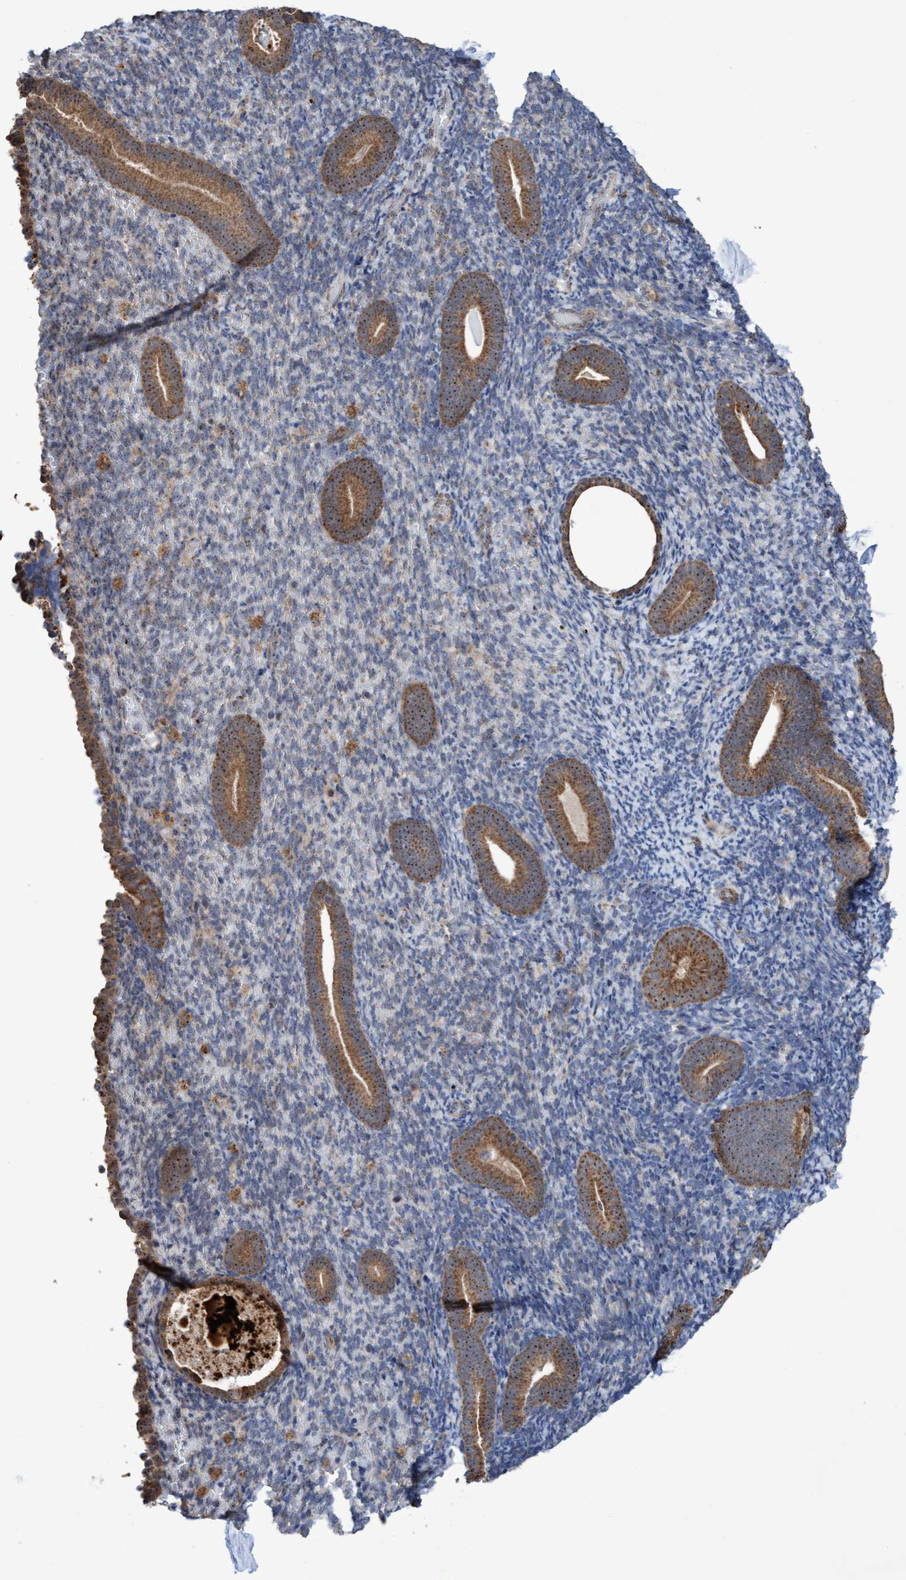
{"staining": {"intensity": "negative", "quantity": "none", "location": "none"}, "tissue": "endometrium", "cell_type": "Cells in endometrial stroma", "image_type": "normal", "snomed": [{"axis": "morphology", "description": "Normal tissue, NOS"}, {"axis": "topography", "description": "Endometrium"}], "caption": "Immunohistochemistry (IHC) histopathology image of unremarkable endometrium: endometrium stained with DAB demonstrates no significant protein expression in cells in endometrial stroma.", "gene": "P2RY14", "patient": {"sex": "female", "age": 51}}